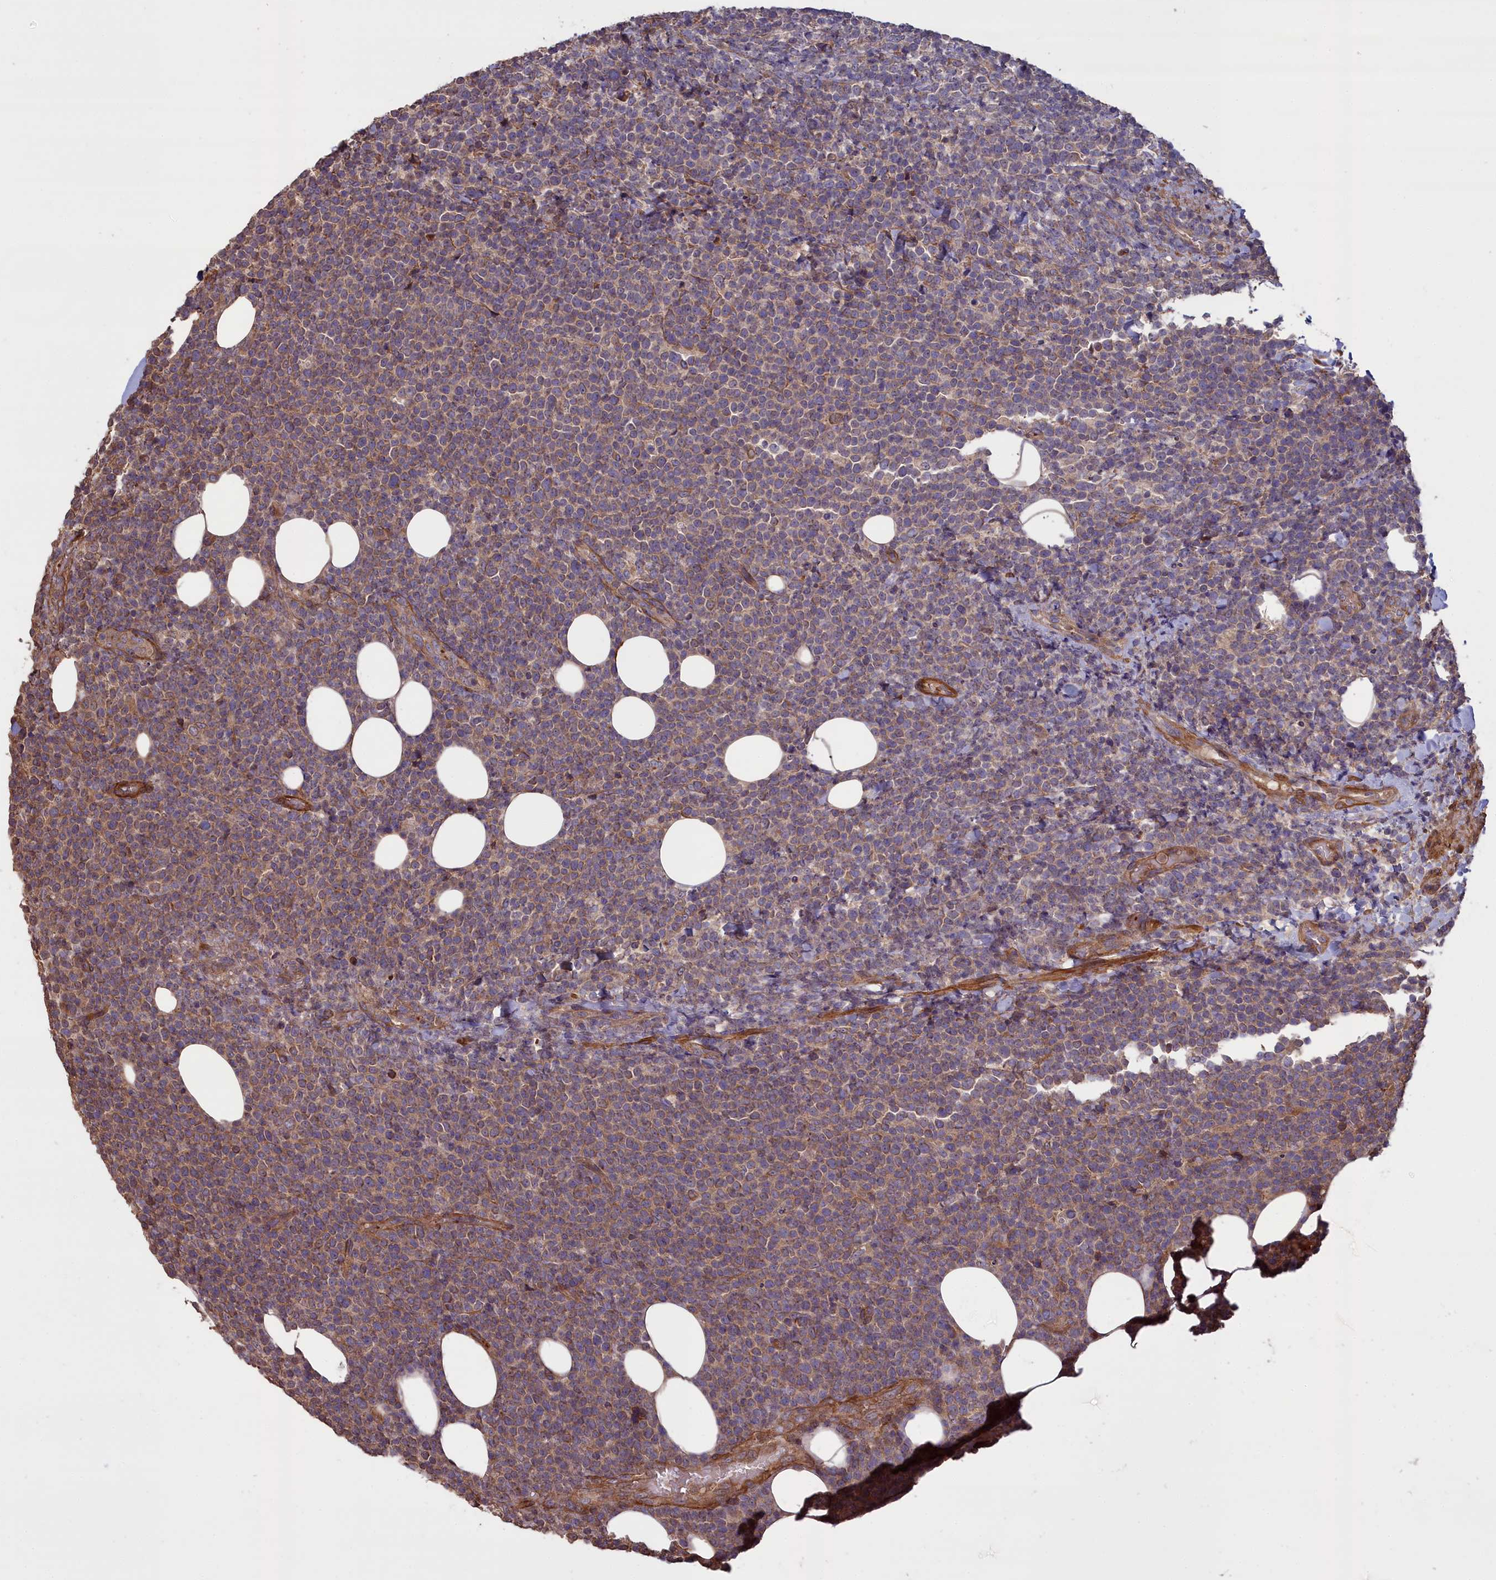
{"staining": {"intensity": "weak", "quantity": "25%-75%", "location": "cytoplasmic/membranous"}, "tissue": "lymphoma", "cell_type": "Tumor cells", "image_type": "cancer", "snomed": [{"axis": "morphology", "description": "Malignant lymphoma, non-Hodgkin's type, High grade"}, {"axis": "topography", "description": "Lymph node"}], "caption": "Weak cytoplasmic/membranous positivity is present in about 25%-75% of tumor cells in high-grade malignant lymphoma, non-Hodgkin's type. Immunohistochemistry stains the protein in brown and the nuclei are stained blue.", "gene": "ATP6V0A2", "patient": {"sex": "male", "age": 61}}